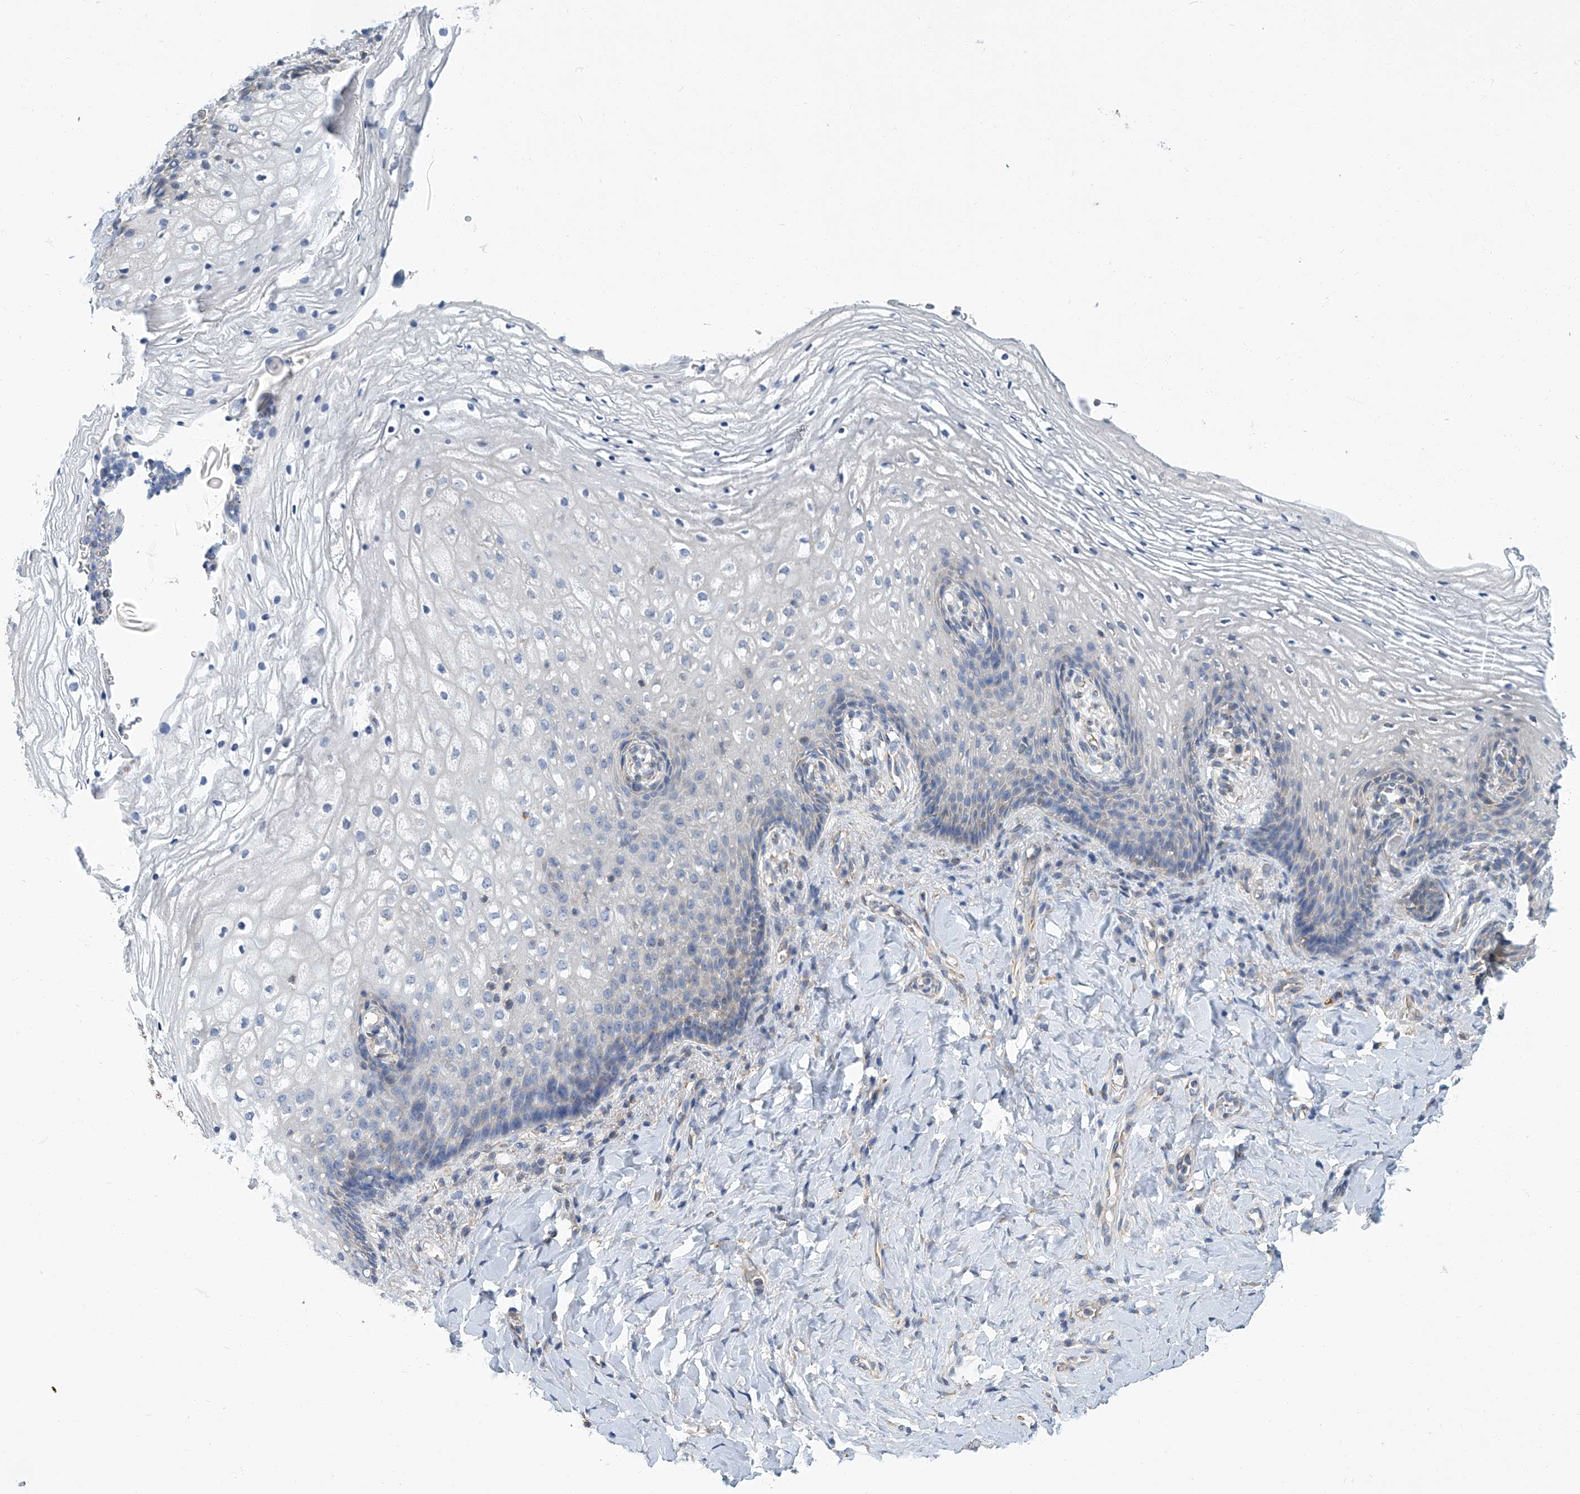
{"staining": {"intensity": "negative", "quantity": "none", "location": "none"}, "tissue": "vagina", "cell_type": "Squamous epithelial cells", "image_type": "normal", "snomed": [{"axis": "morphology", "description": "Normal tissue, NOS"}, {"axis": "topography", "description": "Vagina"}], "caption": "The histopathology image displays no significant staining in squamous epithelial cells of vagina.", "gene": "PSMB10", "patient": {"sex": "female", "age": 60}}